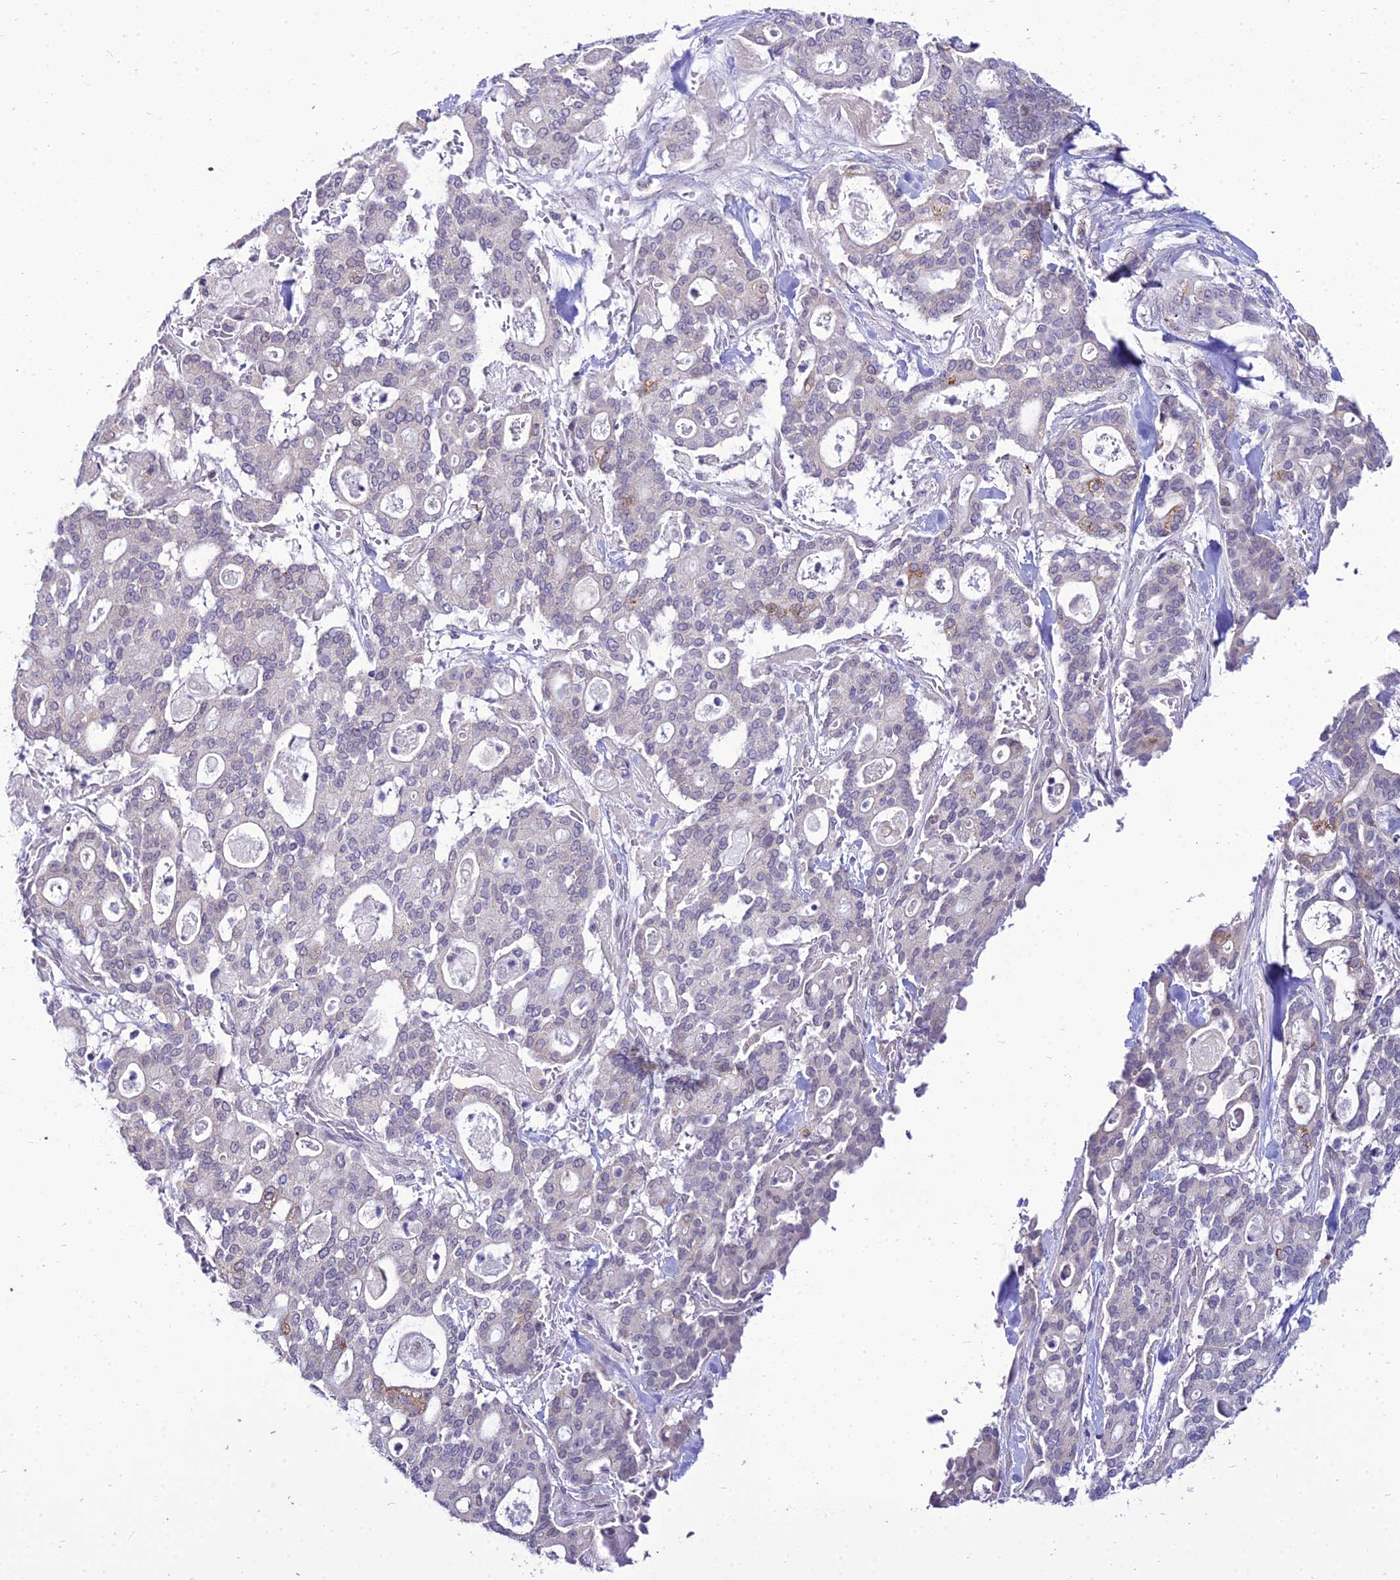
{"staining": {"intensity": "moderate", "quantity": "<25%", "location": "cytoplasmic/membranous"}, "tissue": "pancreatic cancer", "cell_type": "Tumor cells", "image_type": "cancer", "snomed": [{"axis": "morphology", "description": "Adenocarcinoma, NOS"}, {"axis": "topography", "description": "Pancreas"}], "caption": "The immunohistochemical stain highlights moderate cytoplasmic/membranous expression in tumor cells of pancreatic cancer (adenocarcinoma) tissue.", "gene": "C6orf163", "patient": {"sex": "male", "age": 63}}